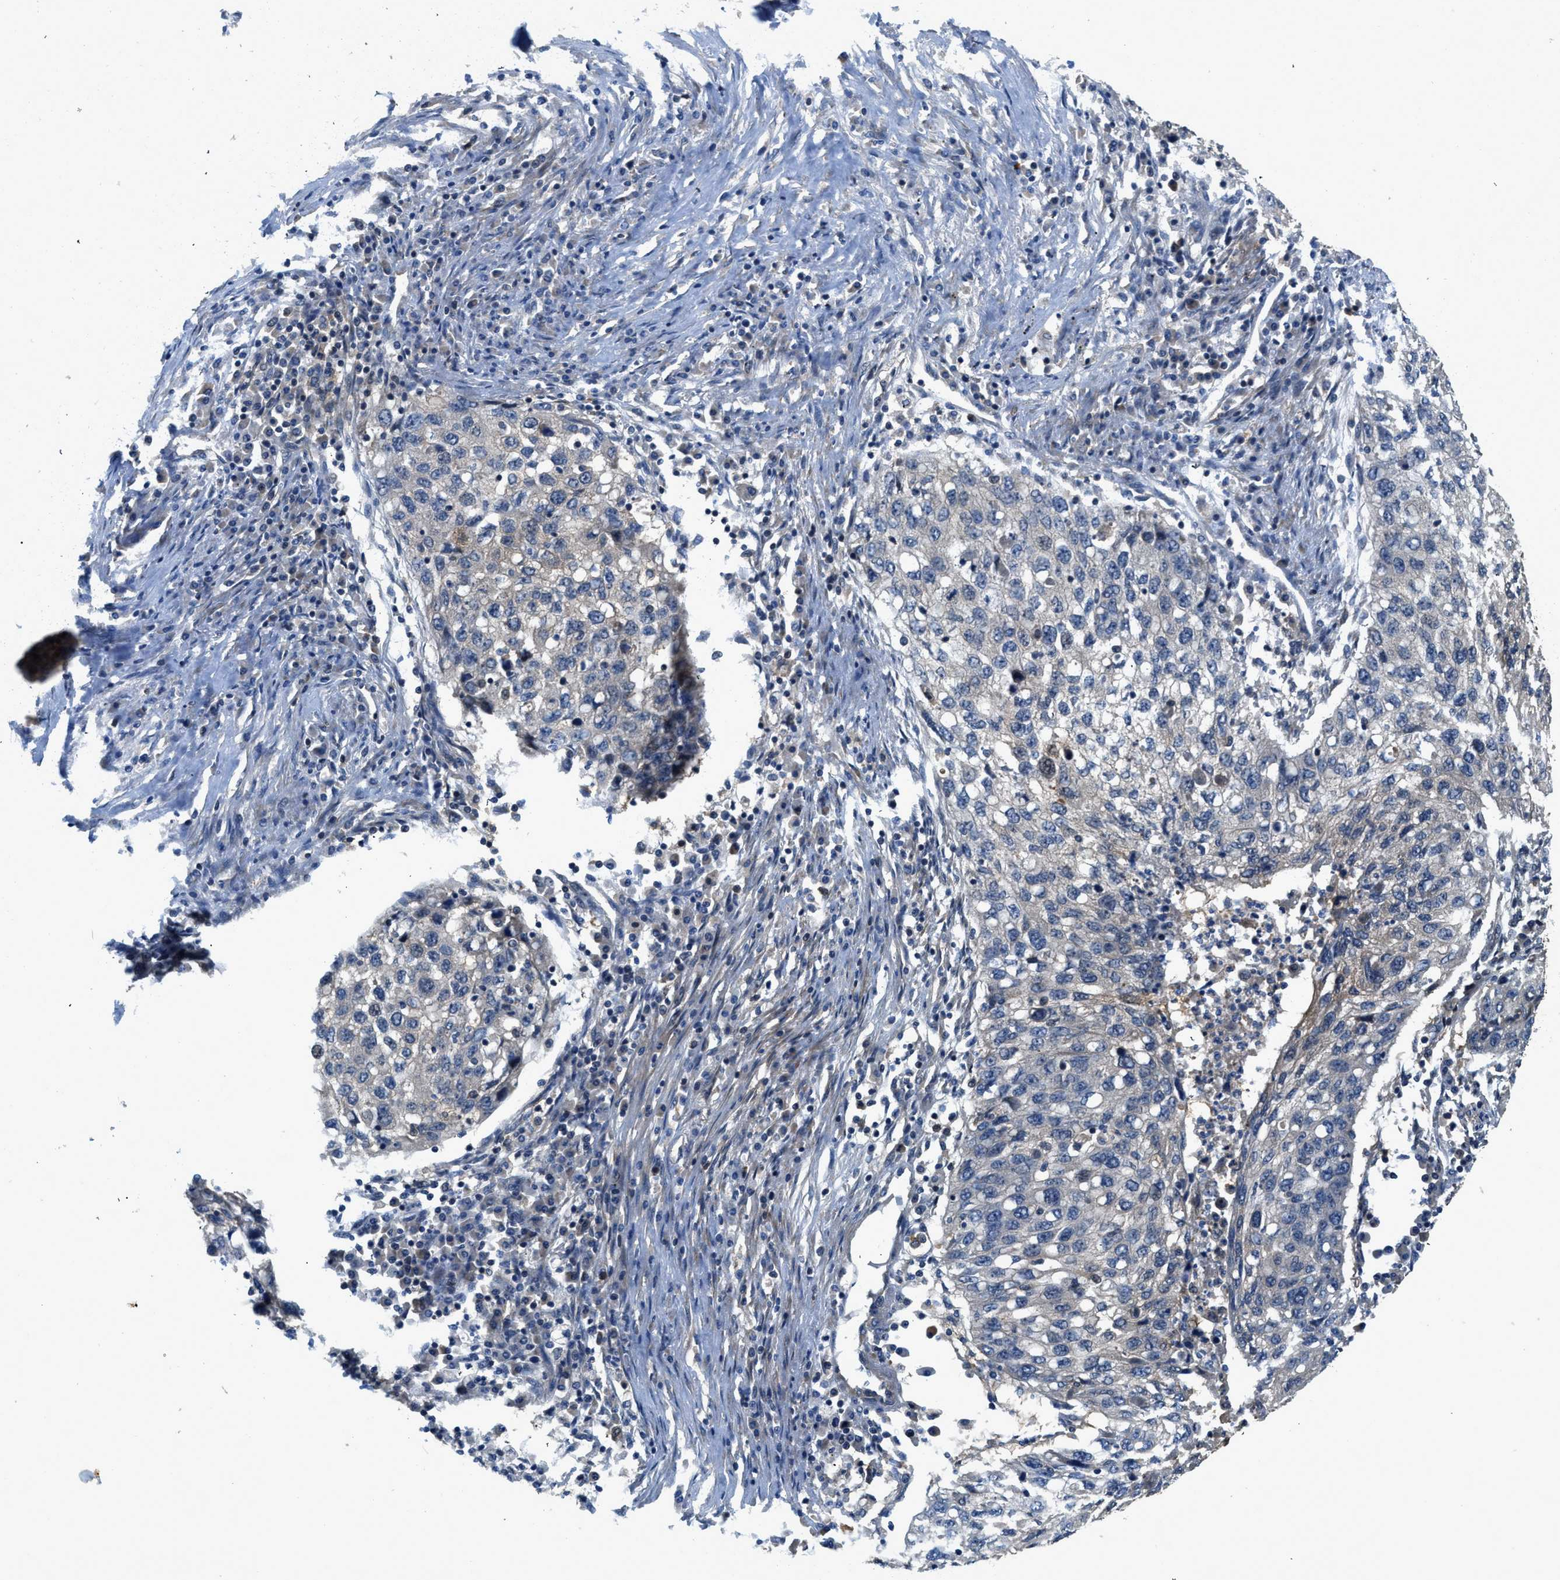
{"staining": {"intensity": "negative", "quantity": "none", "location": "none"}, "tissue": "lung cancer", "cell_type": "Tumor cells", "image_type": "cancer", "snomed": [{"axis": "morphology", "description": "Squamous cell carcinoma, NOS"}, {"axis": "topography", "description": "Lung"}], "caption": "Immunohistochemistry of lung cancer shows no staining in tumor cells.", "gene": "GPR31", "patient": {"sex": "female", "age": 63}}